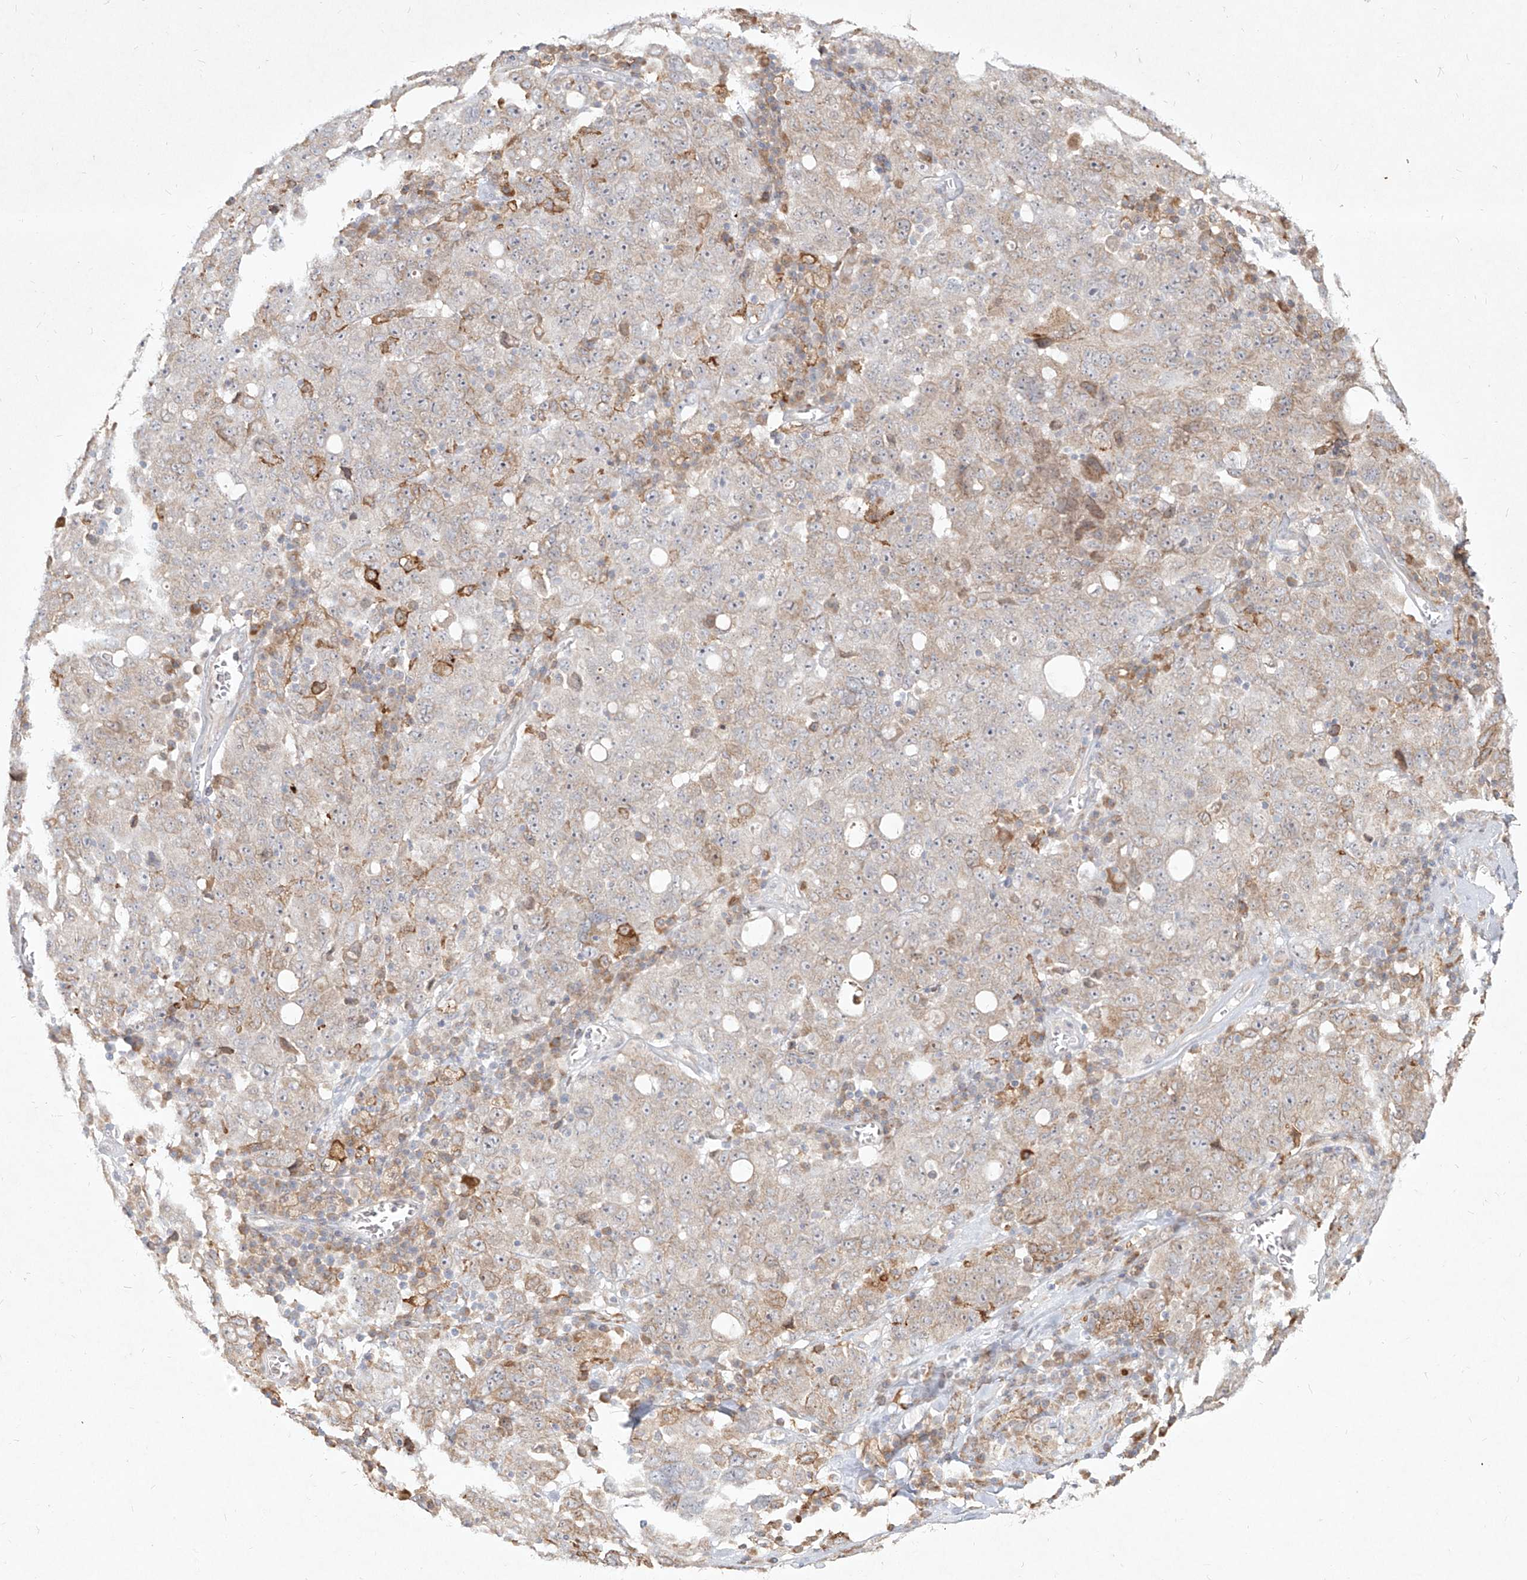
{"staining": {"intensity": "moderate", "quantity": "<25%", "location": "cytoplasmic/membranous"}, "tissue": "ovarian cancer", "cell_type": "Tumor cells", "image_type": "cancer", "snomed": [{"axis": "morphology", "description": "Carcinoma, endometroid"}, {"axis": "topography", "description": "Ovary"}], "caption": "Moderate cytoplasmic/membranous positivity for a protein is present in about <25% of tumor cells of ovarian cancer using immunohistochemistry (IHC).", "gene": "CD209", "patient": {"sex": "female", "age": 62}}